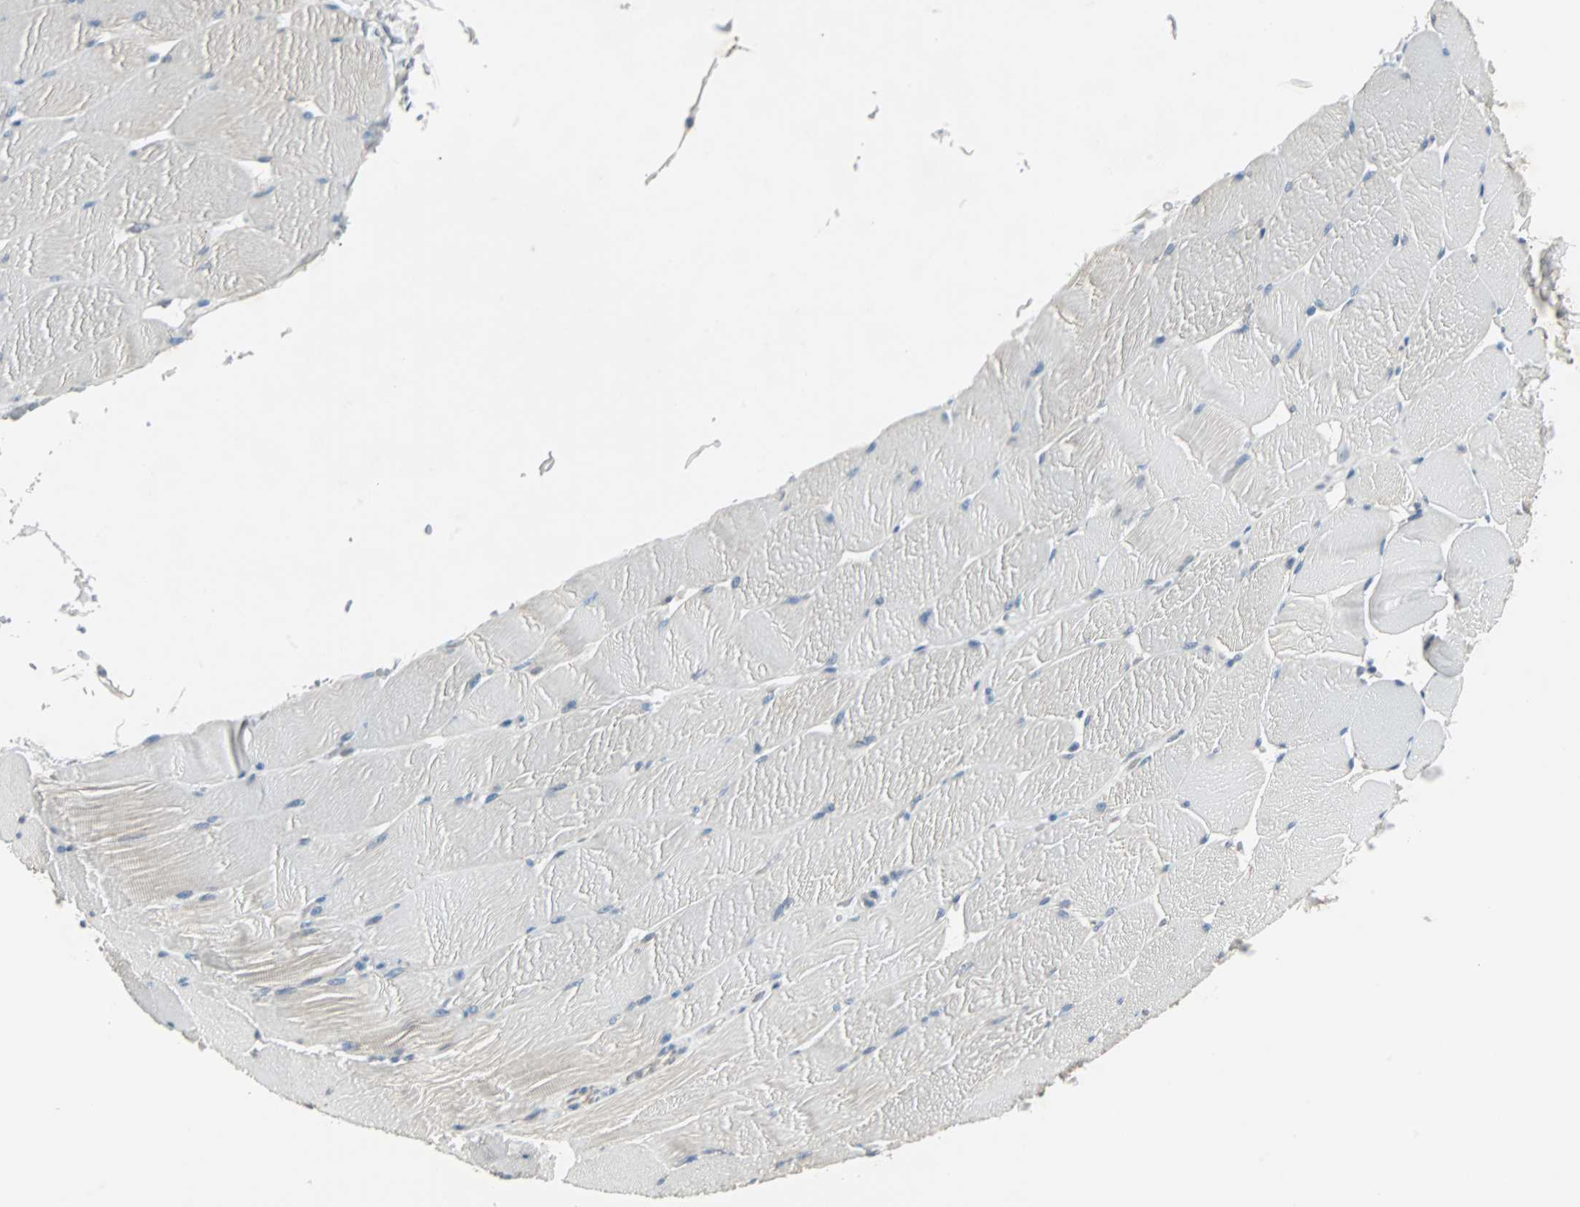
{"staining": {"intensity": "negative", "quantity": "none", "location": "none"}, "tissue": "skeletal muscle", "cell_type": "Myocytes", "image_type": "normal", "snomed": [{"axis": "morphology", "description": "Normal tissue, NOS"}, {"axis": "topography", "description": "Skeletal muscle"}], "caption": "Immunohistochemical staining of benign skeletal muscle reveals no significant expression in myocytes.", "gene": "CMC2", "patient": {"sex": "male", "age": 62}}